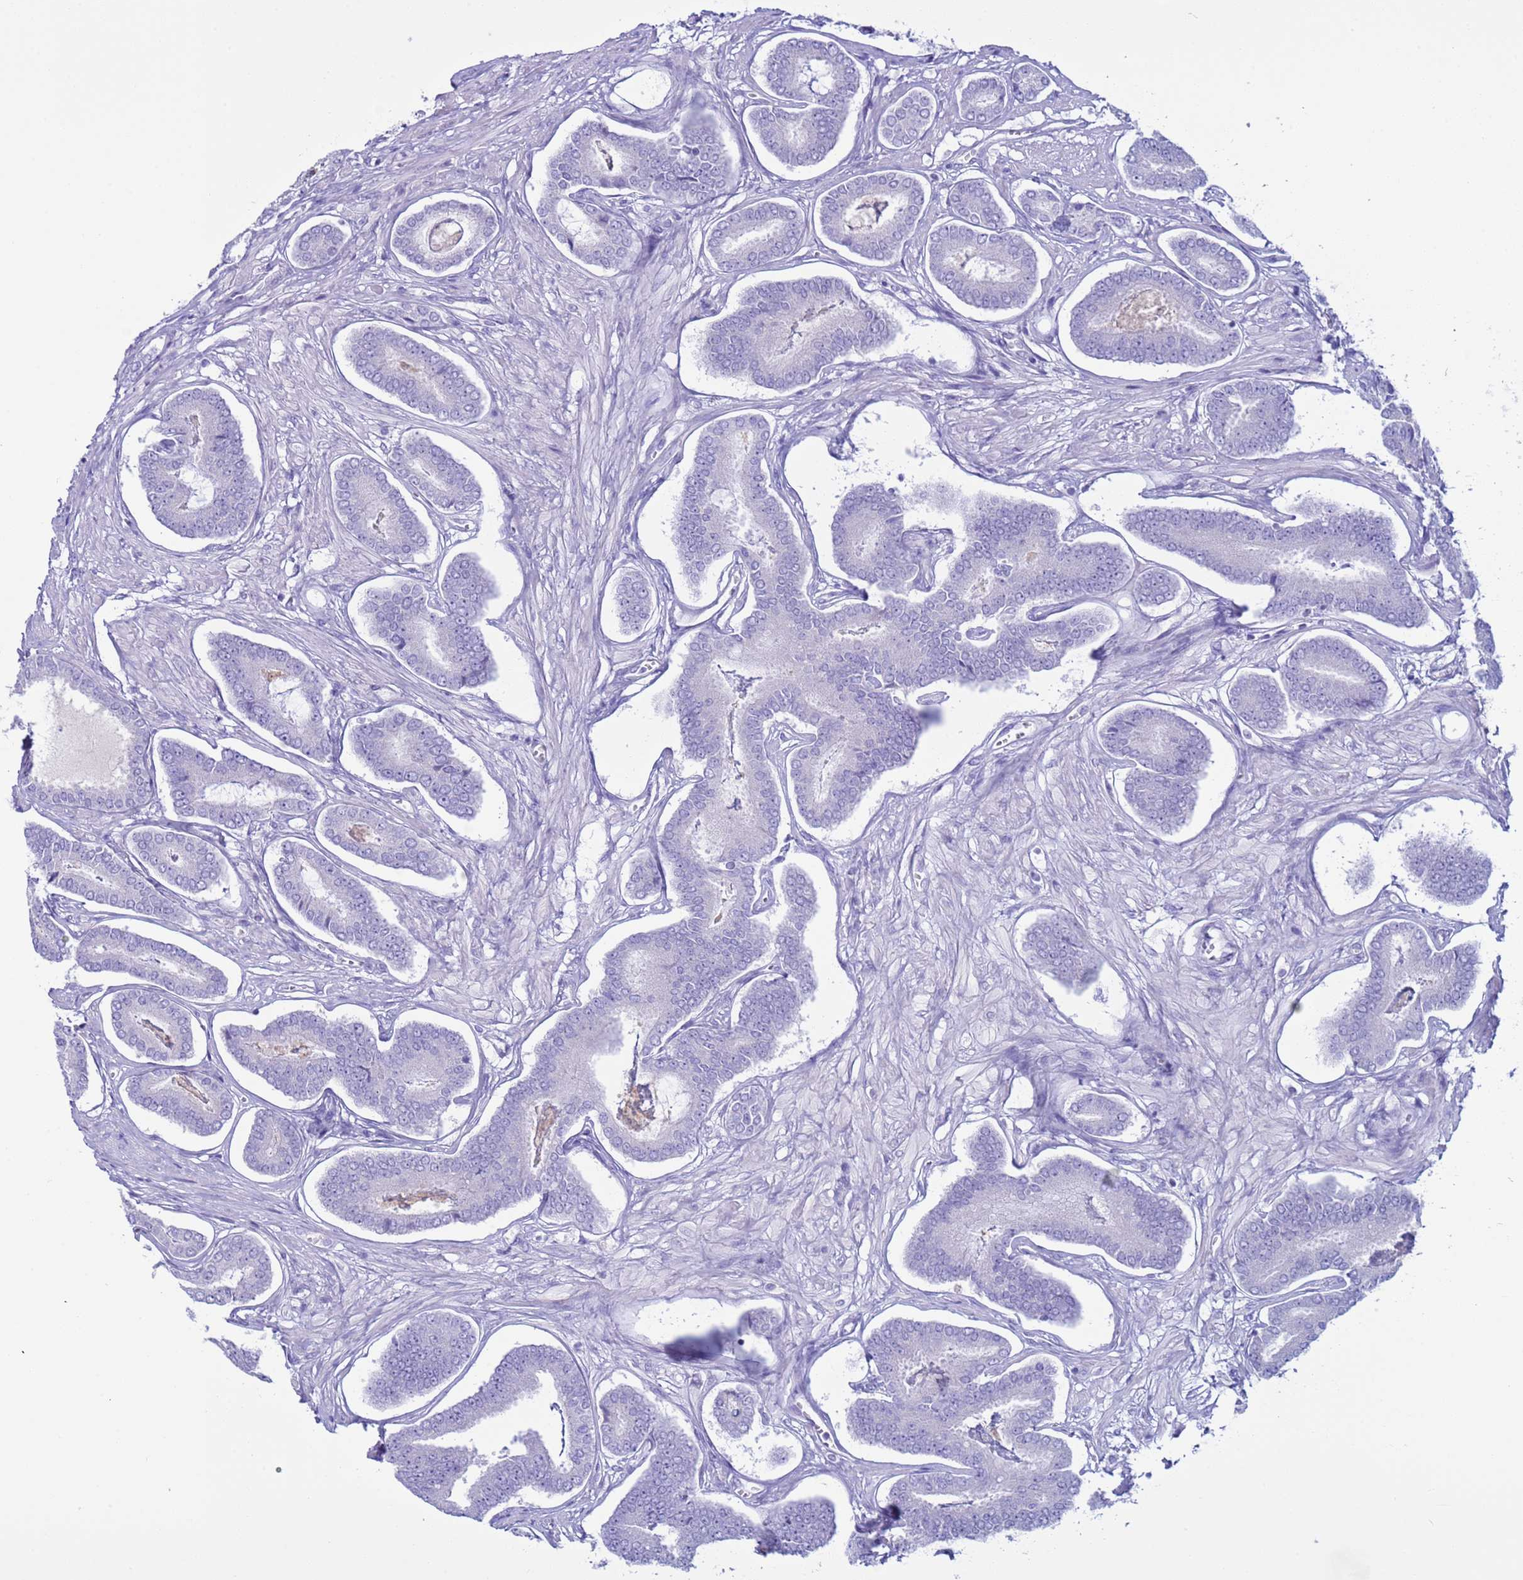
{"staining": {"intensity": "negative", "quantity": "none", "location": "none"}, "tissue": "prostate cancer", "cell_type": "Tumor cells", "image_type": "cancer", "snomed": [{"axis": "morphology", "description": "Adenocarcinoma, NOS"}, {"axis": "topography", "description": "Prostate and seminal vesicle, NOS"}], "caption": "A histopathology image of human prostate adenocarcinoma is negative for staining in tumor cells.", "gene": "CST4", "patient": {"sex": "male", "age": 76}}